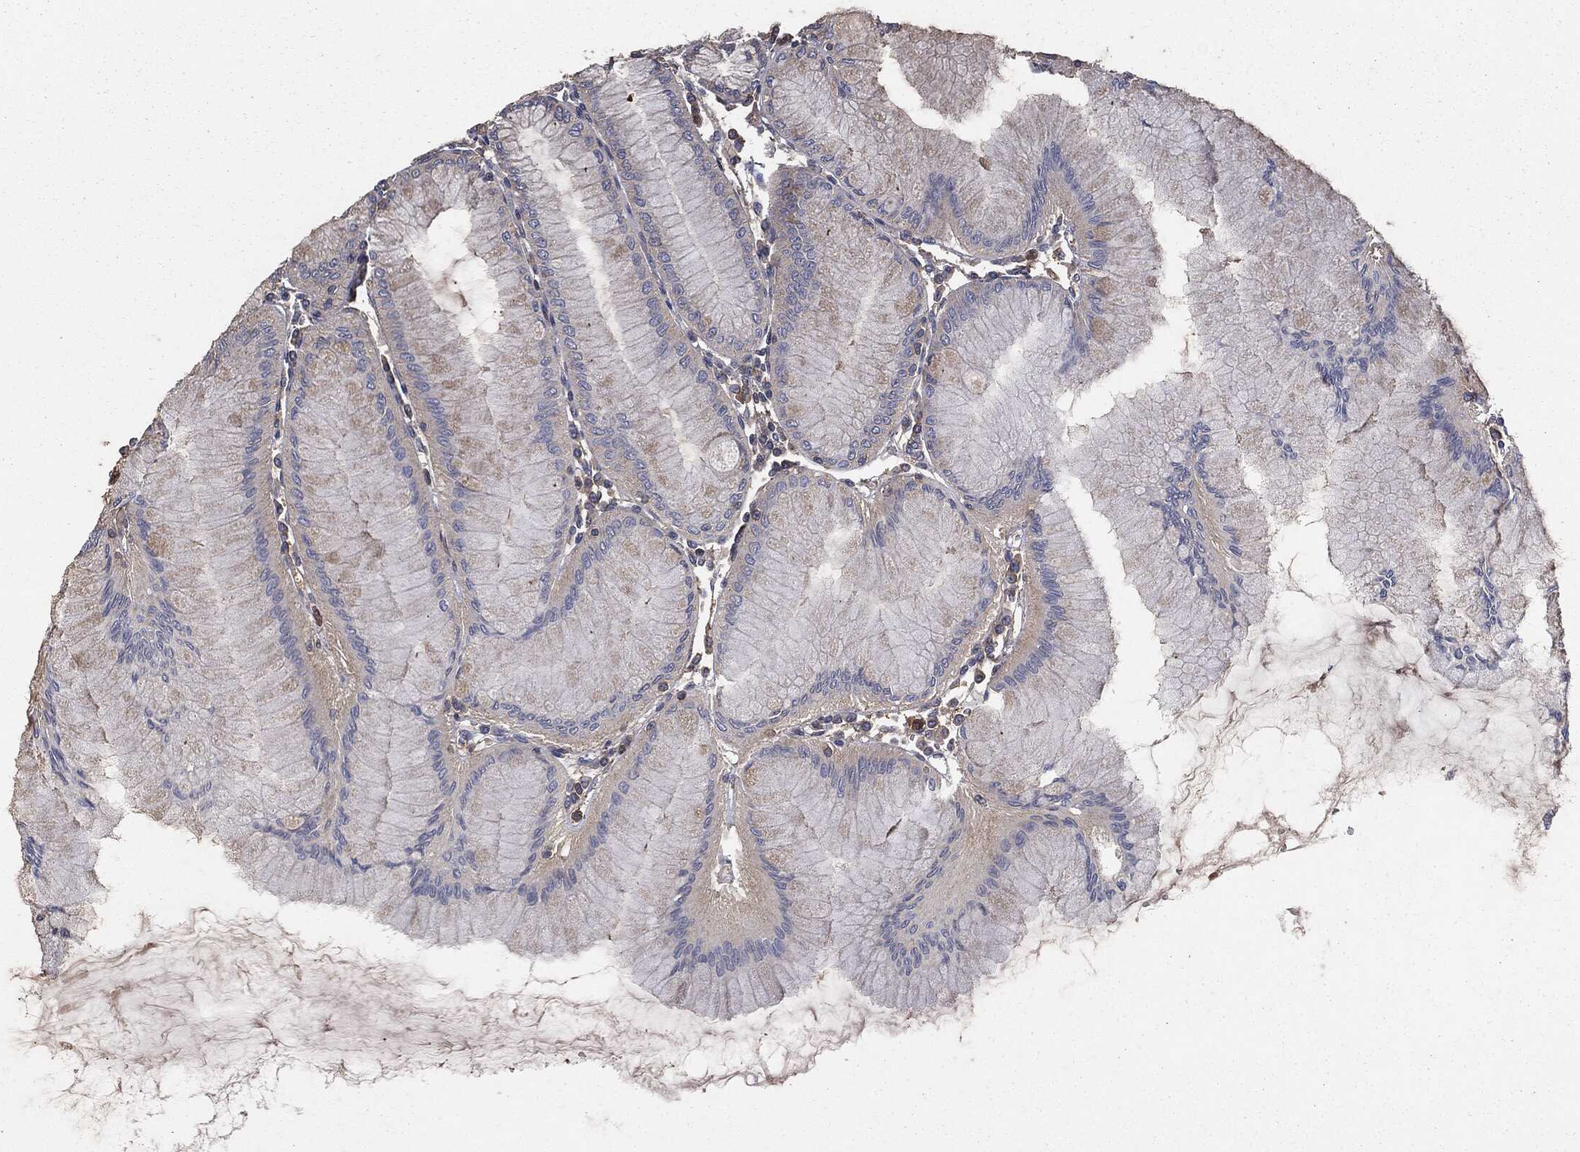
{"staining": {"intensity": "moderate", "quantity": "<25%", "location": "cytoplasmic/membranous"}, "tissue": "stomach", "cell_type": "Glandular cells", "image_type": "normal", "snomed": [{"axis": "morphology", "description": "Normal tissue, NOS"}, {"axis": "topography", "description": "Stomach"}], "caption": "Stomach stained with a brown dye displays moderate cytoplasmic/membranous positive expression in about <25% of glandular cells.", "gene": "GNB5", "patient": {"sex": "female", "age": 57}}